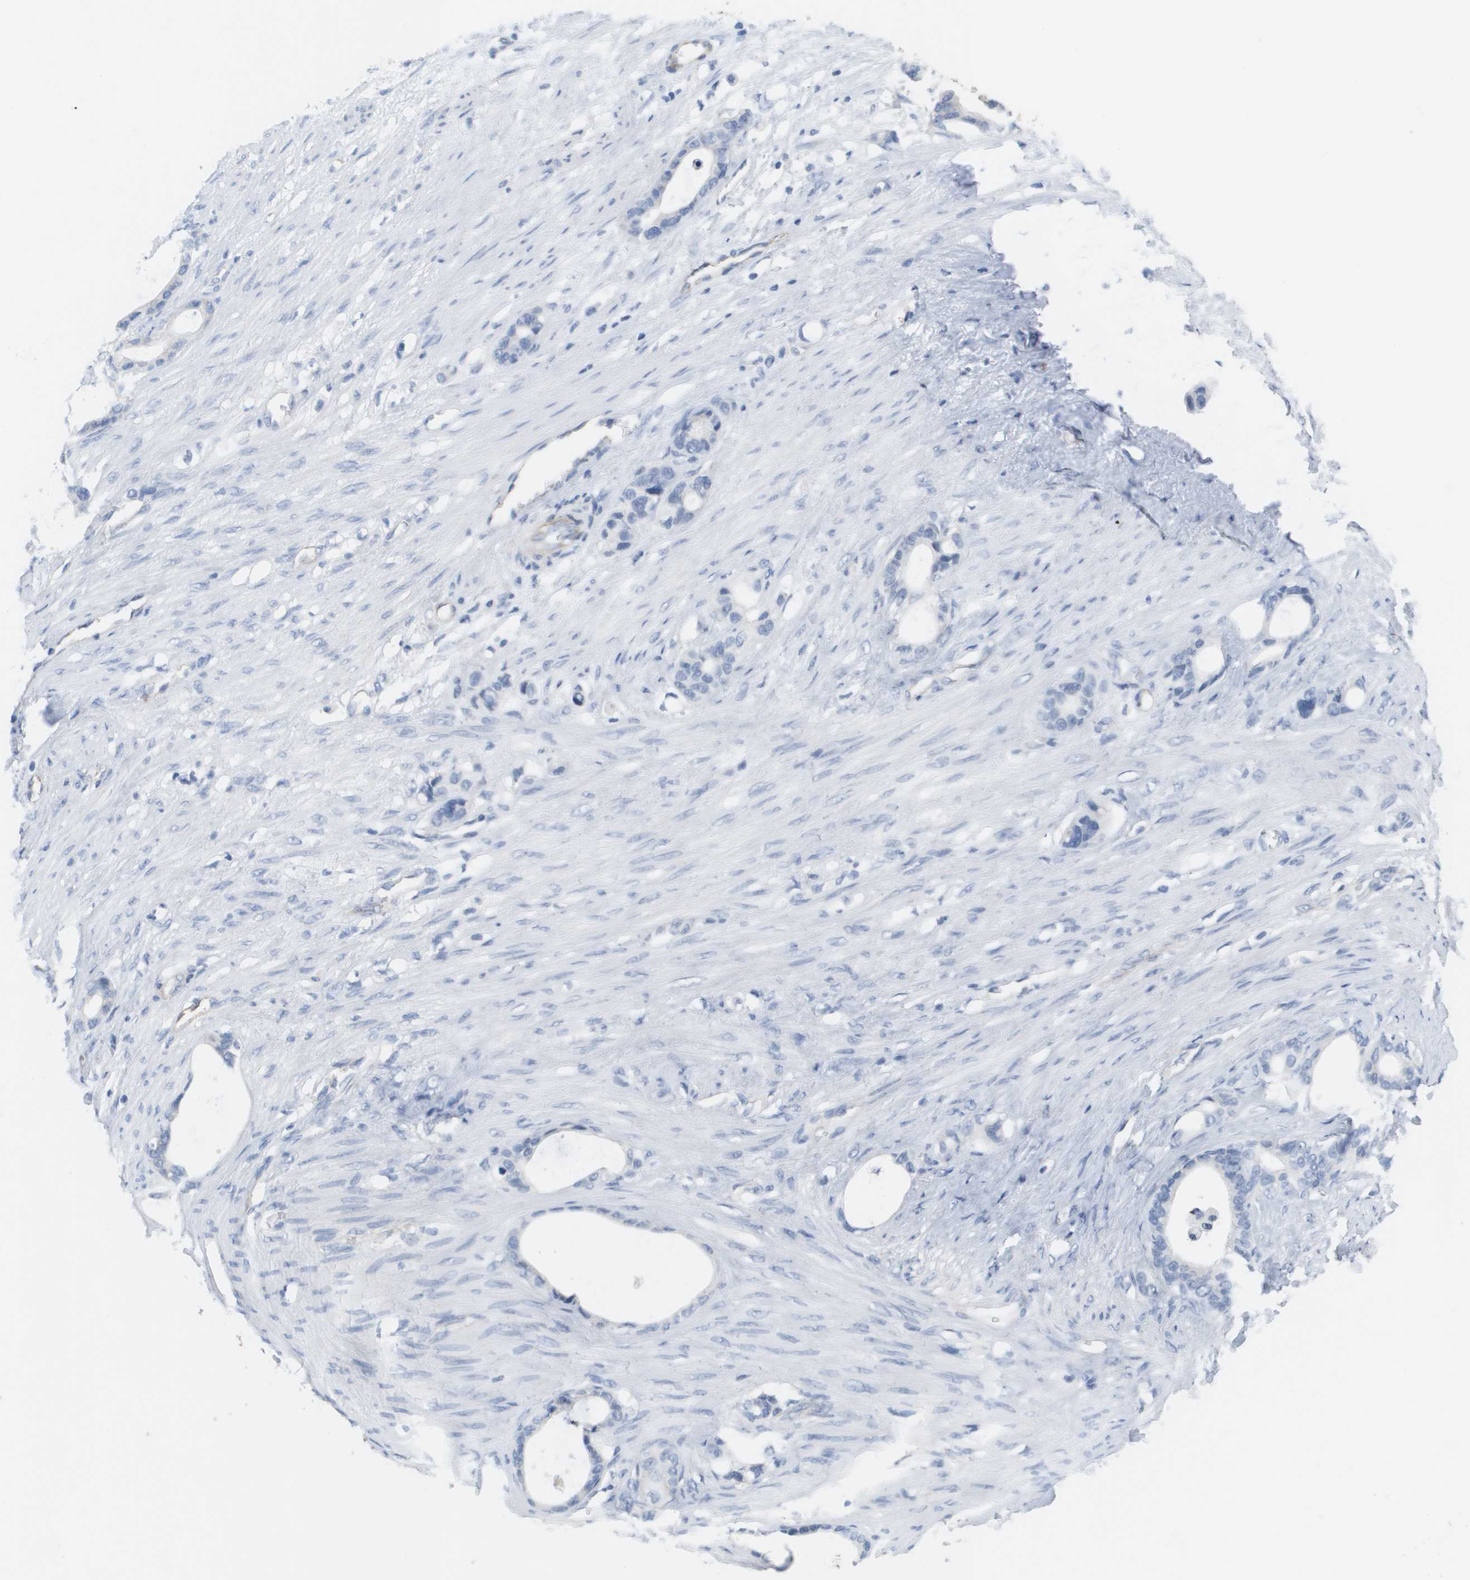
{"staining": {"intensity": "negative", "quantity": "none", "location": "none"}, "tissue": "stomach cancer", "cell_type": "Tumor cells", "image_type": "cancer", "snomed": [{"axis": "morphology", "description": "Adenocarcinoma, NOS"}, {"axis": "topography", "description": "Stomach"}], "caption": "IHC histopathology image of adenocarcinoma (stomach) stained for a protein (brown), which reveals no staining in tumor cells.", "gene": "ANGPT2", "patient": {"sex": "female", "age": 75}}